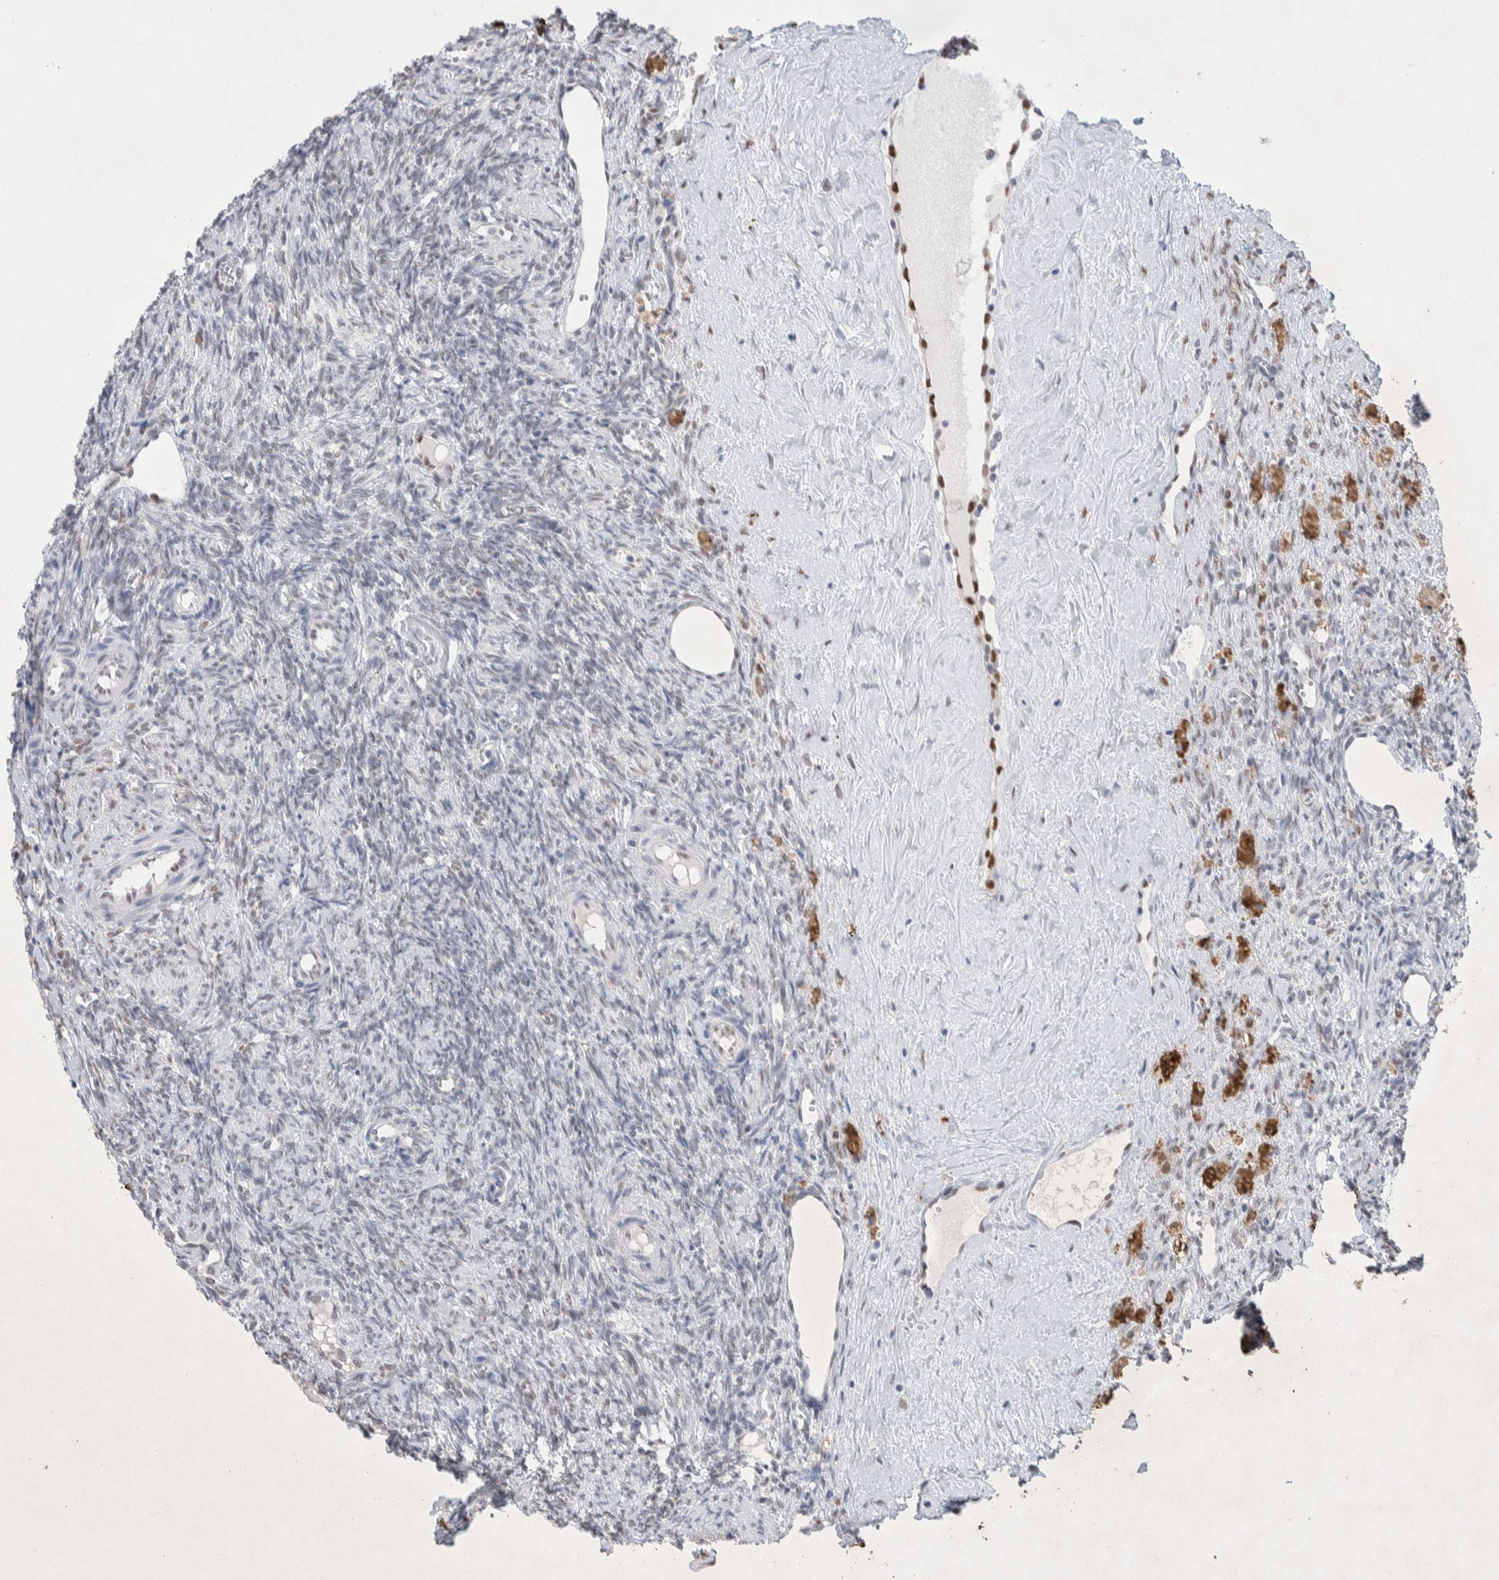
{"staining": {"intensity": "negative", "quantity": "none", "location": "none"}, "tissue": "ovary", "cell_type": "Ovarian stroma cells", "image_type": "normal", "snomed": [{"axis": "morphology", "description": "Normal tissue, NOS"}, {"axis": "topography", "description": "Ovary"}], "caption": "An immunohistochemistry micrograph of unremarkable ovary is shown. There is no staining in ovarian stroma cells of ovary.", "gene": "PRMT1", "patient": {"sex": "female", "age": 41}}